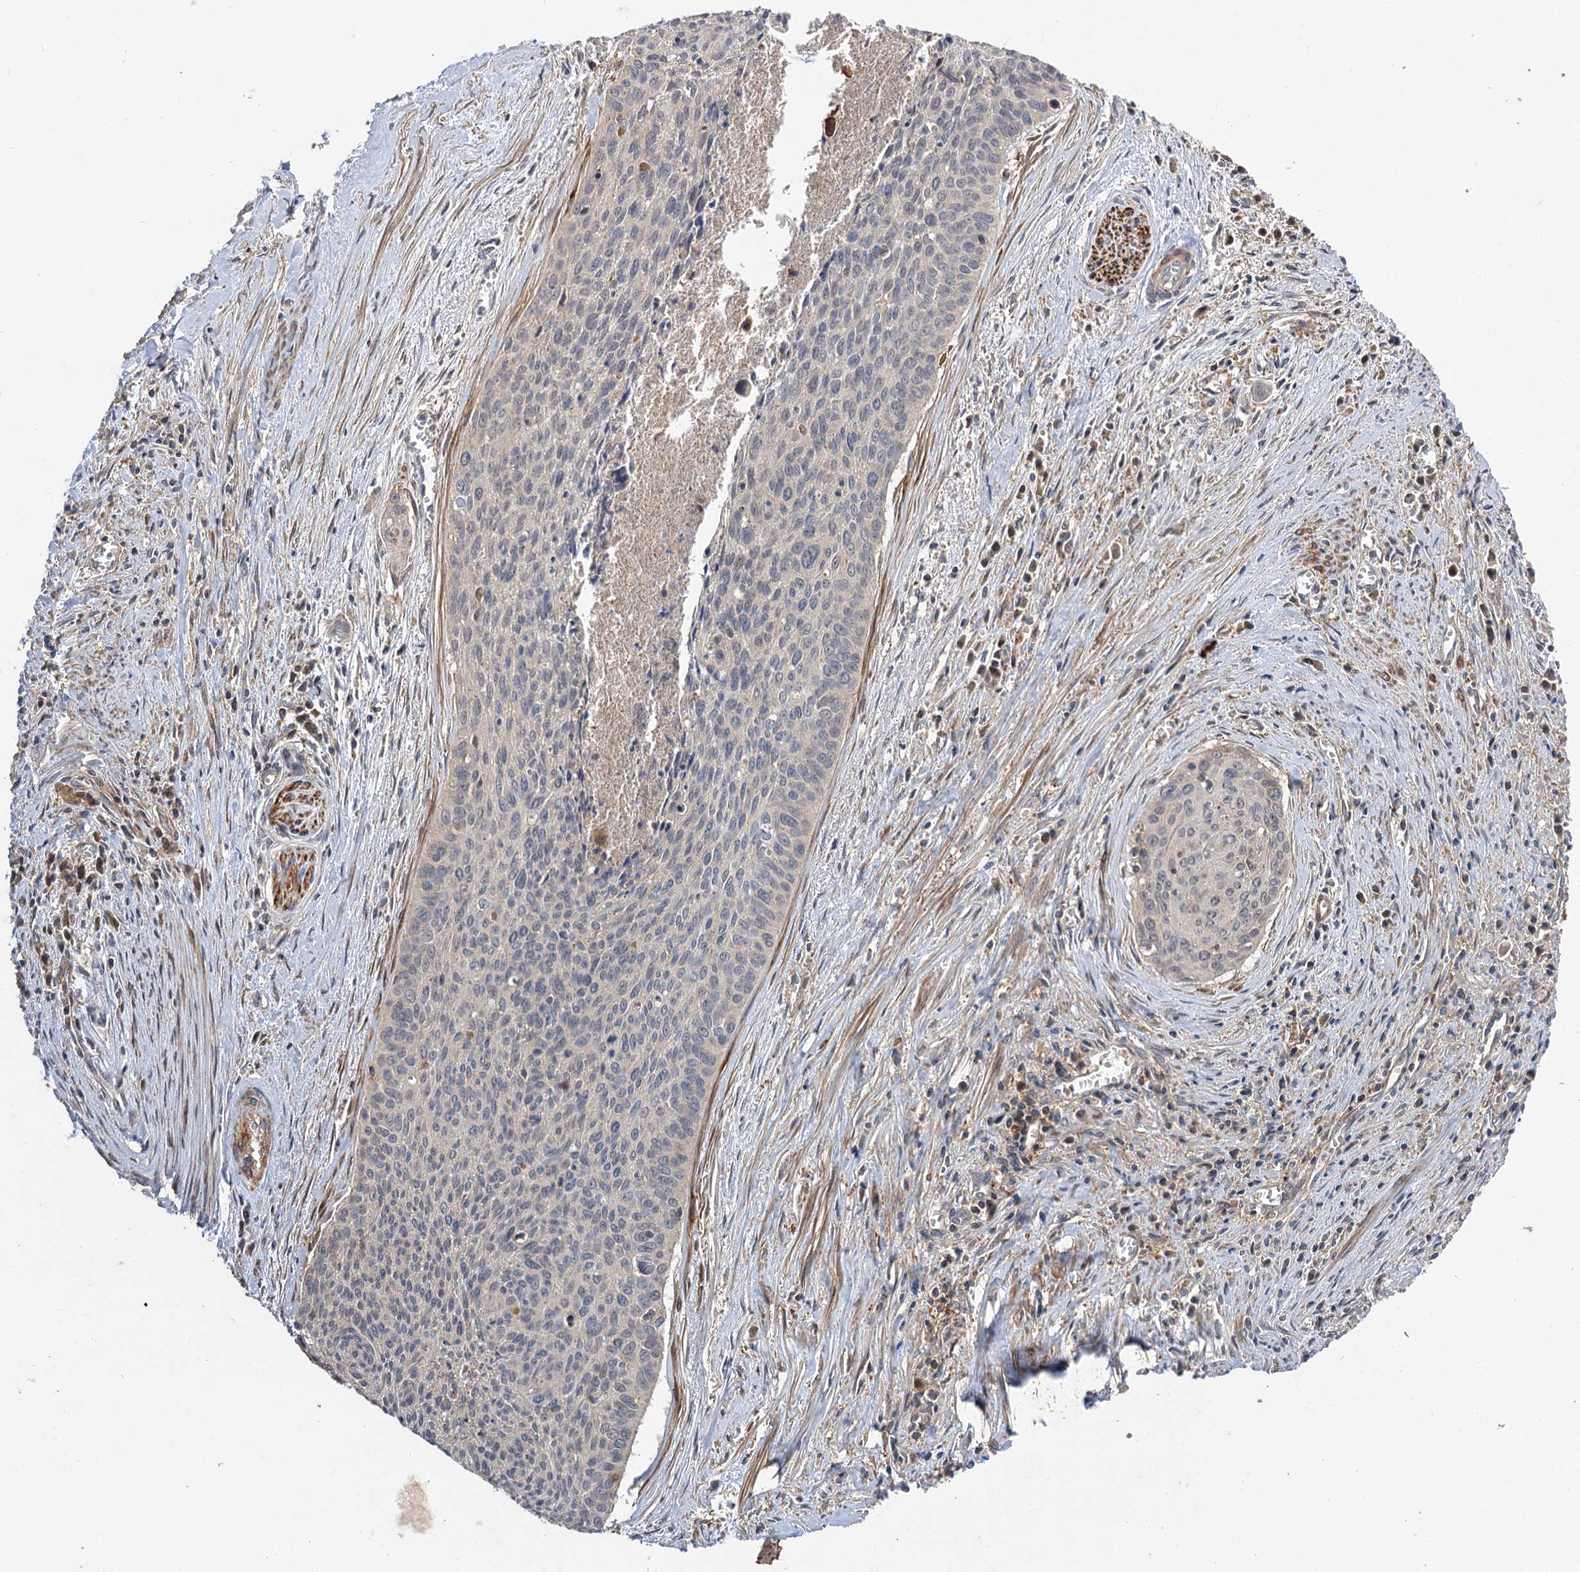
{"staining": {"intensity": "weak", "quantity": "<25%", "location": "cytoplasmic/membranous"}, "tissue": "cervical cancer", "cell_type": "Tumor cells", "image_type": "cancer", "snomed": [{"axis": "morphology", "description": "Squamous cell carcinoma, NOS"}, {"axis": "topography", "description": "Cervix"}], "caption": "DAB immunohistochemical staining of human cervical squamous cell carcinoma displays no significant expression in tumor cells.", "gene": "FBXW8", "patient": {"sex": "female", "age": 55}}